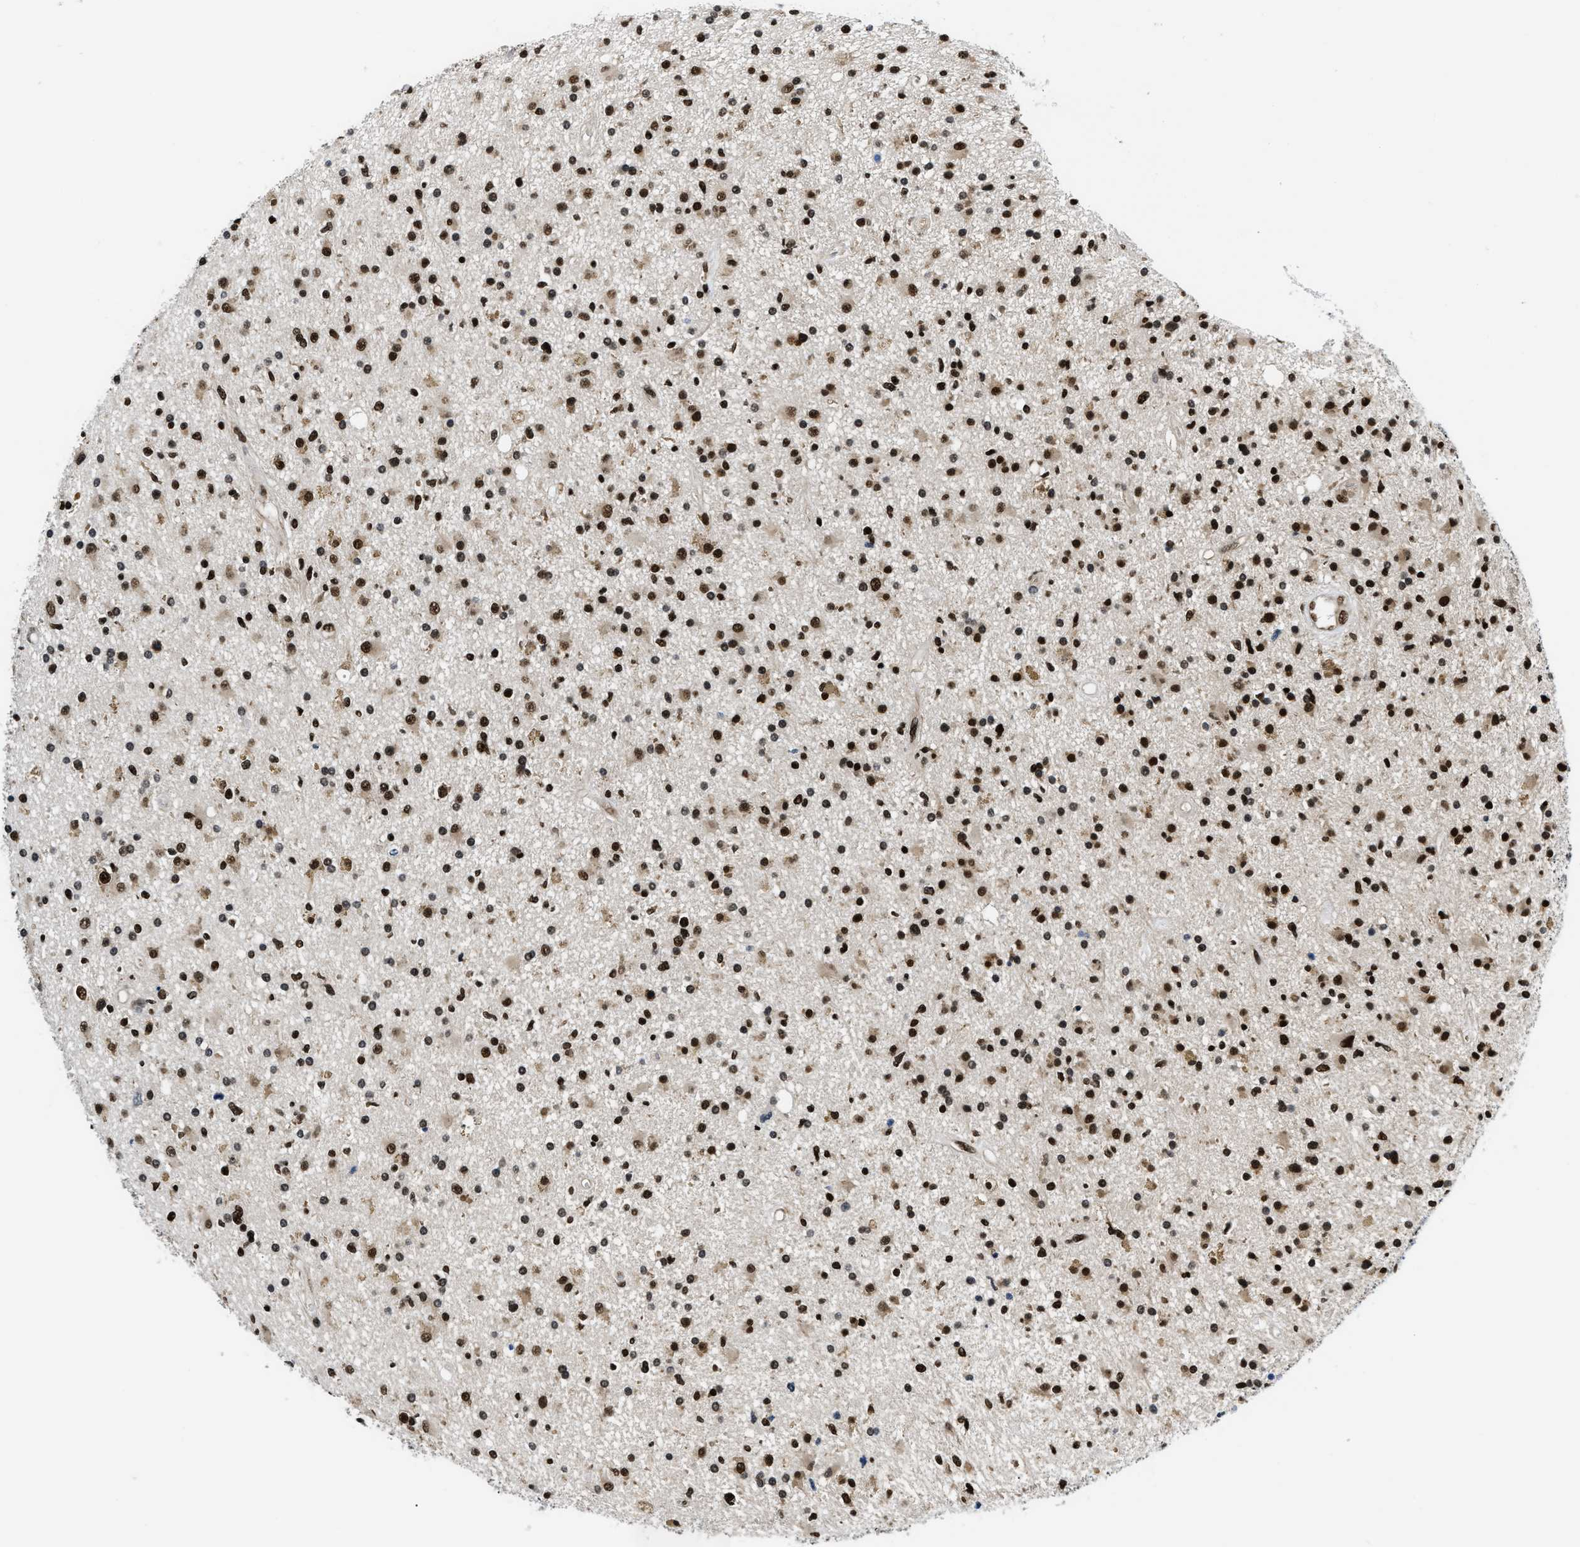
{"staining": {"intensity": "strong", "quantity": ">75%", "location": "nuclear"}, "tissue": "glioma", "cell_type": "Tumor cells", "image_type": "cancer", "snomed": [{"axis": "morphology", "description": "Glioma, malignant, High grade"}, {"axis": "topography", "description": "Brain"}], "caption": "Protein staining of malignant glioma (high-grade) tissue reveals strong nuclear positivity in about >75% of tumor cells.", "gene": "CCNDBP1", "patient": {"sex": "male", "age": 33}}